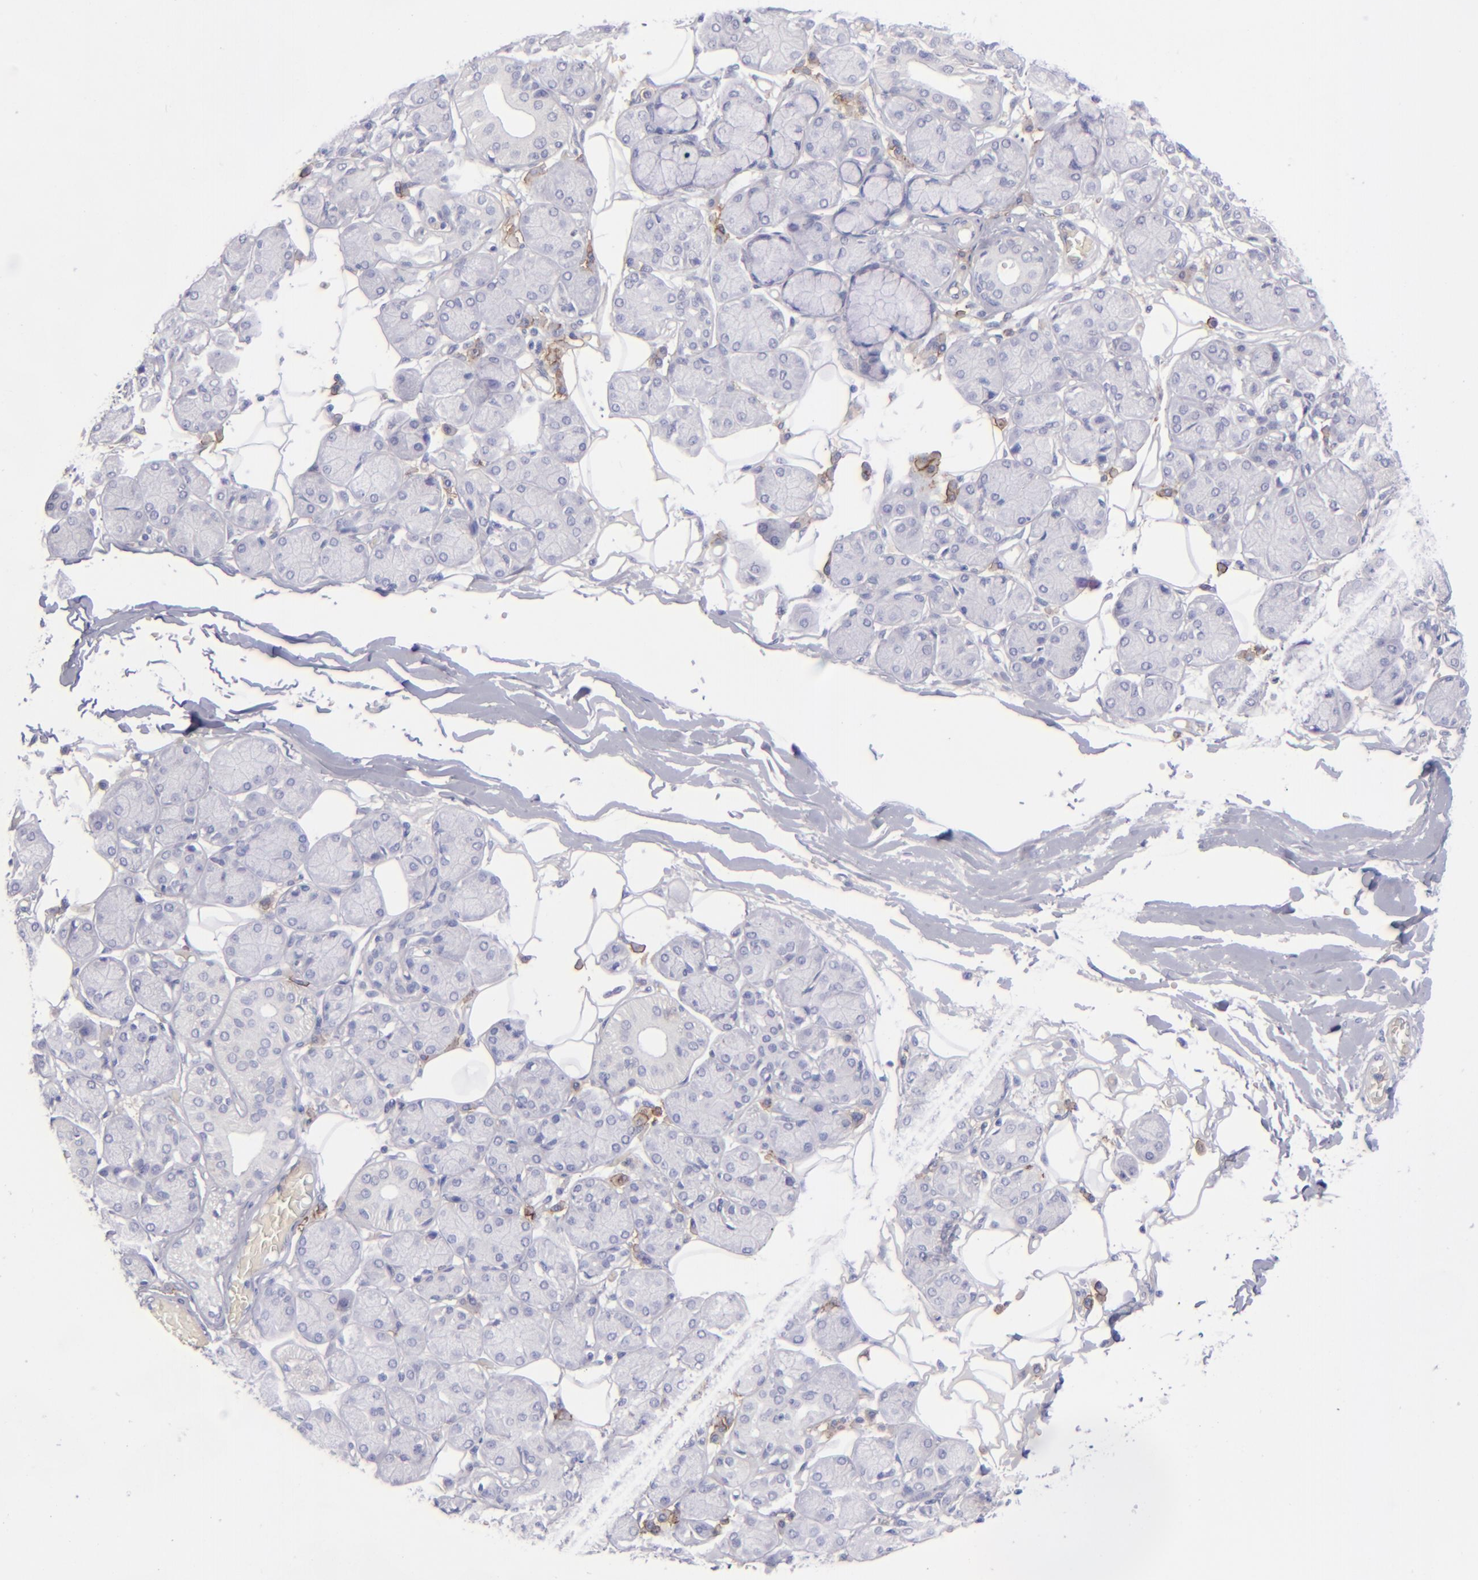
{"staining": {"intensity": "negative", "quantity": "none", "location": "none"}, "tissue": "salivary gland", "cell_type": "Glandular cells", "image_type": "normal", "snomed": [{"axis": "morphology", "description": "Normal tissue, NOS"}, {"axis": "topography", "description": "Salivary gland"}], "caption": "Glandular cells are negative for brown protein staining in unremarkable salivary gland. (Stains: DAB (3,3'-diaminobenzidine) immunohistochemistry with hematoxylin counter stain, Microscopy: brightfield microscopy at high magnification).", "gene": "CD27", "patient": {"sex": "male", "age": 54}}